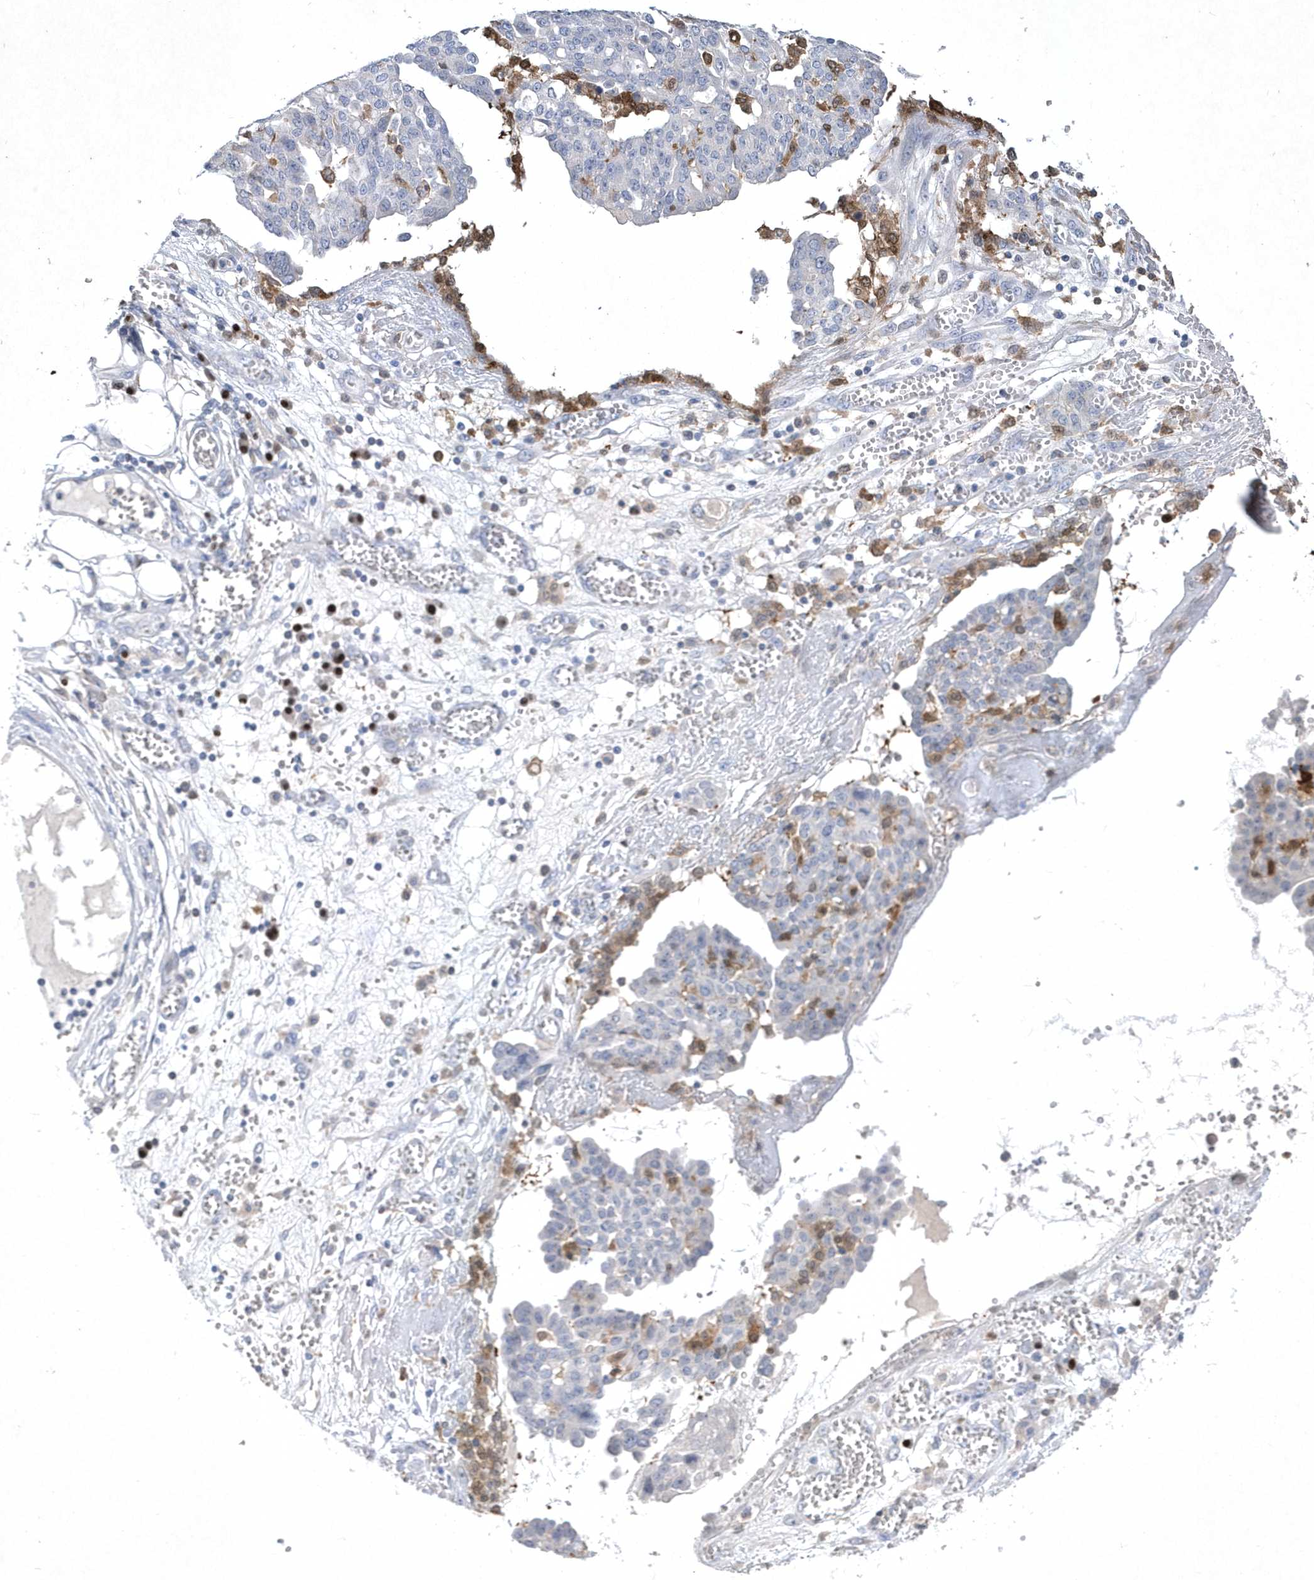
{"staining": {"intensity": "negative", "quantity": "none", "location": "none"}, "tissue": "ovarian cancer", "cell_type": "Tumor cells", "image_type": "cancer", "snomed": [{"axis": "morphology", "description": "Cystadenocarcinoma, serous, NOS"}, {"axis": "topography", "description": "Soft tissue"}, {"axis": "topography", "description": "Ovary"}], "caption": "Protein analysis of serous cystadenocarcinoma (ovarian) displays no significant staining in tumor cells.", "gene": "BHLHA15", "patient": {"sex": "female", "age": 57}}